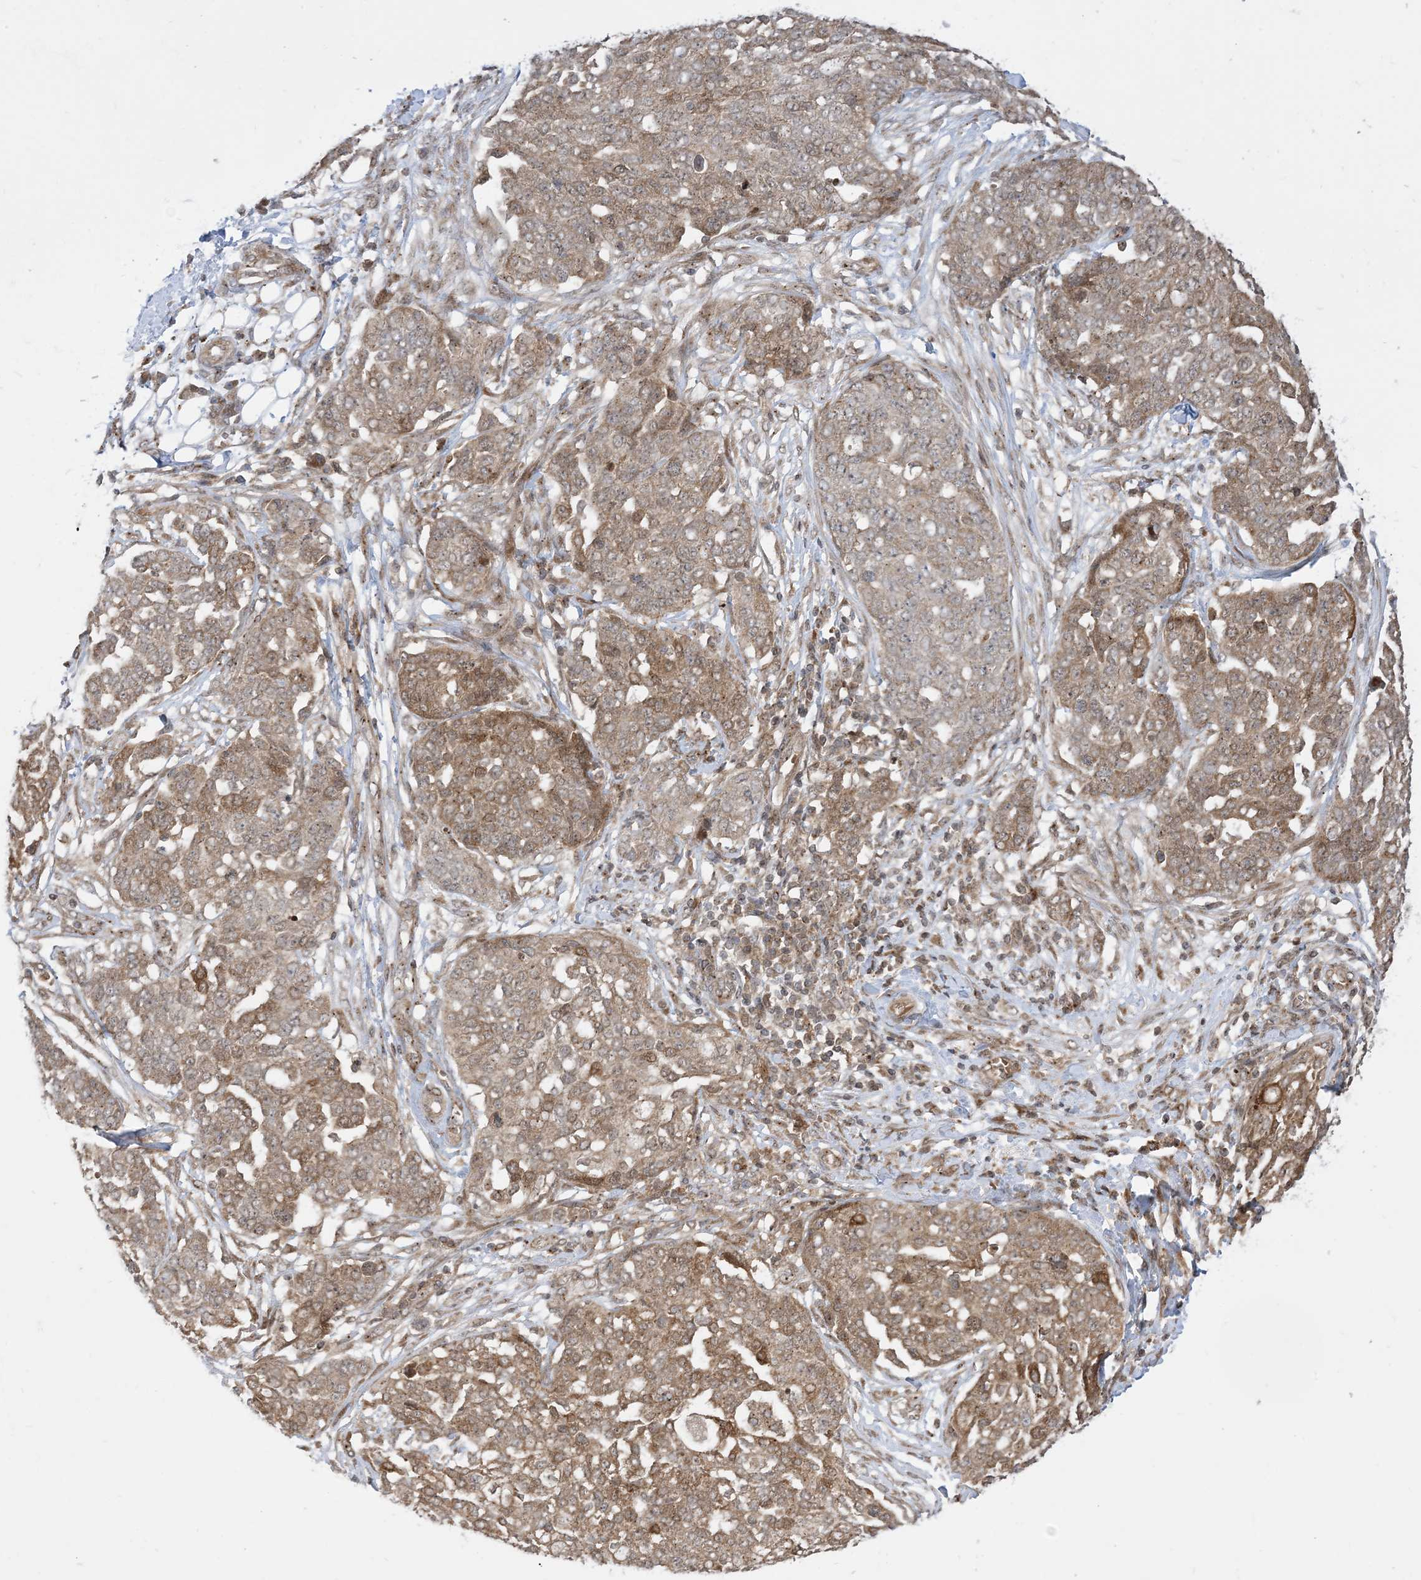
{"staining": {"intensity": "moderate", "quantity": ">75%", "location": "cytoplasmic/membranous"}, "tissue": "ovarian cancer", "cell_type": "Tumor cells", "image_type": "cancer", "snomed": [{"axis": "morphology", "description": "Cystadenocarcinoma, serous, NOS"}, {"axis": "topography", "description": "Soft tissue"}, {"axis": "topography", "description": "Ovary"}], "caption": "Moderate cytoplasmic/membranous expression for a protein is present in approximately >75% of tumor cells of ovarian cancer using IHC.", "gene": "CASP4", "patient": {"sex": "female", "age": 57}}